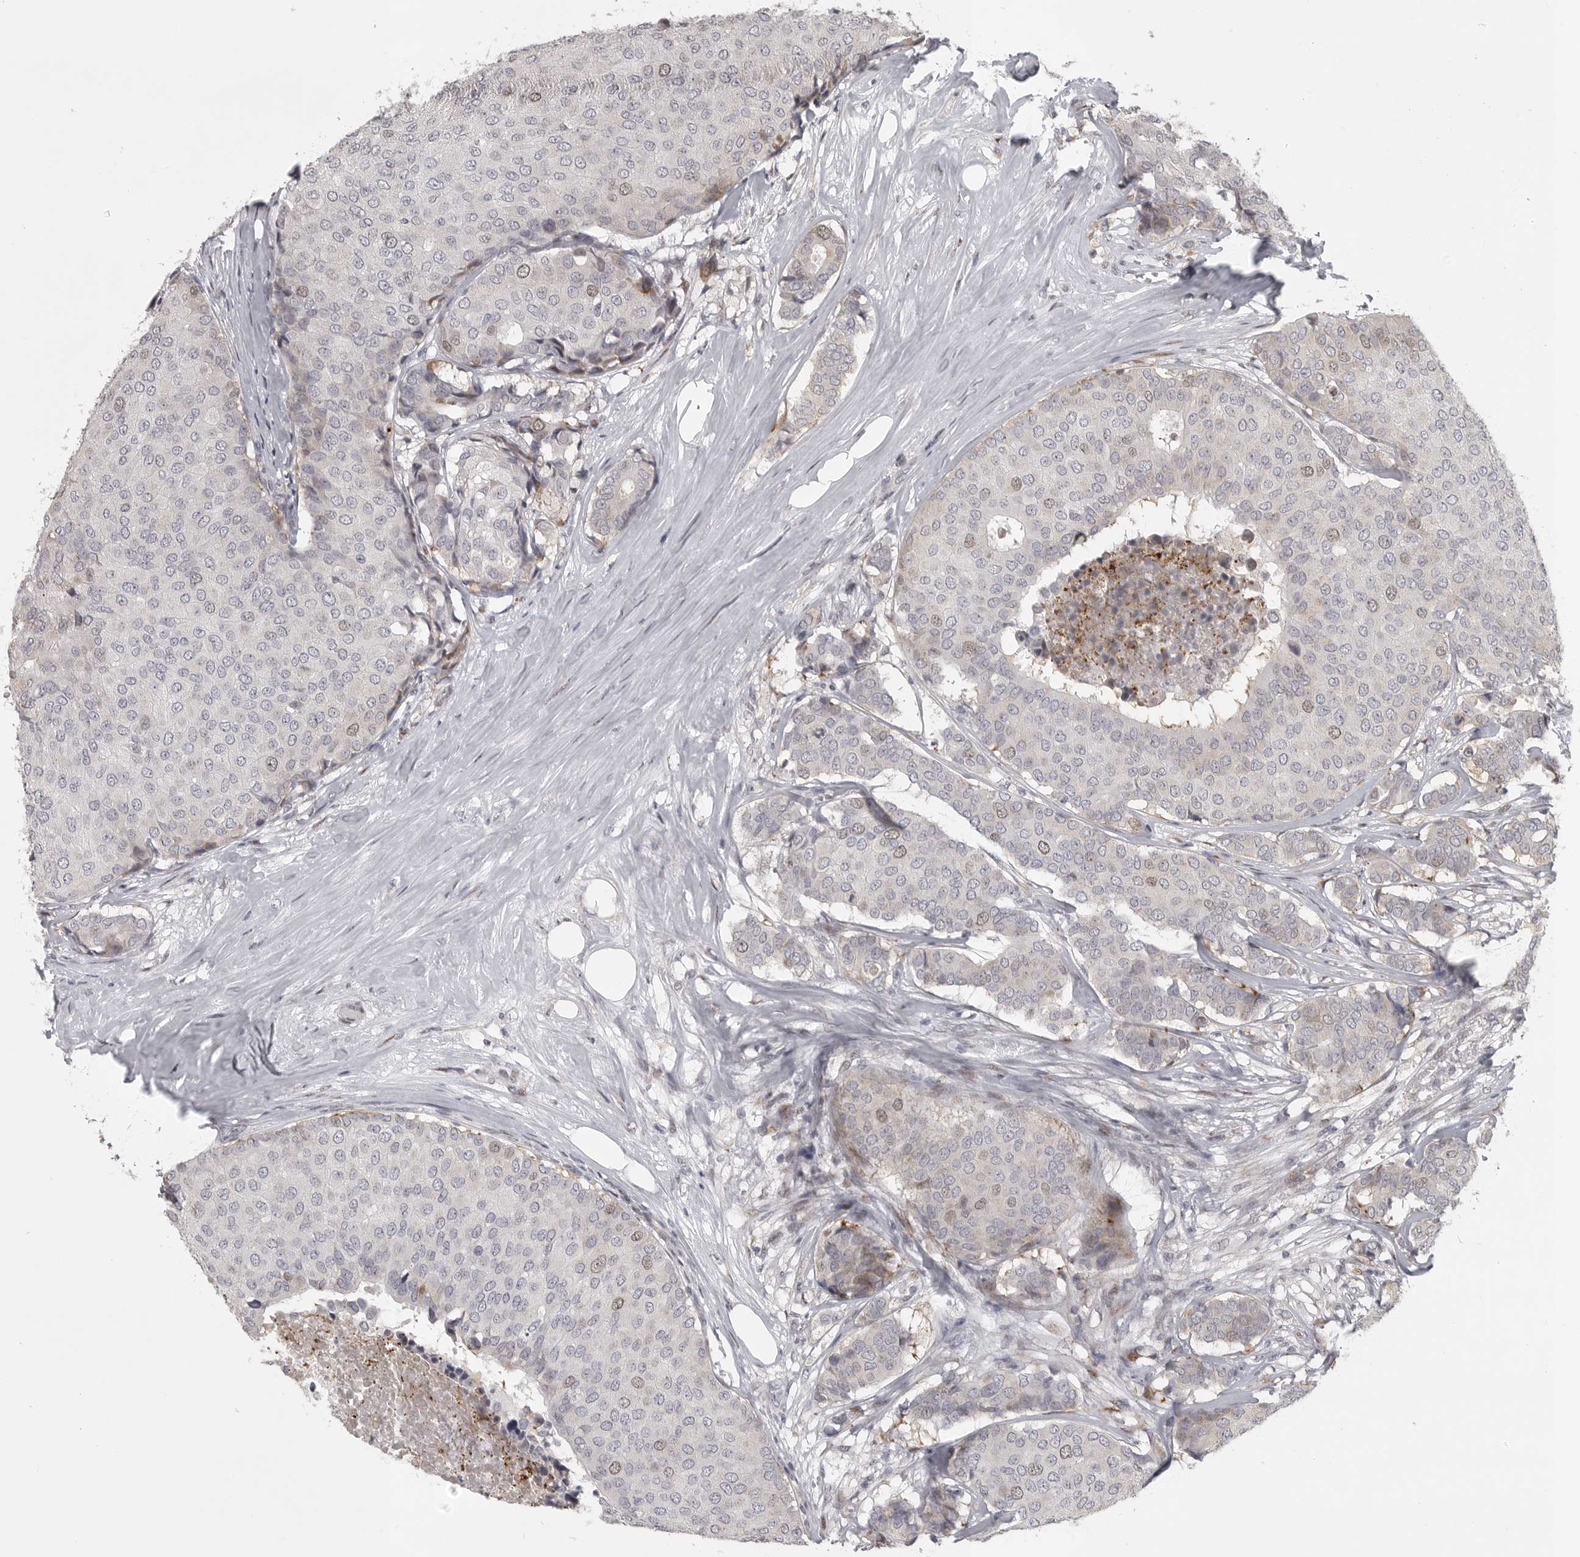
{"staining": {"intensity": "weak", "quantity": "<25%", "location": "nuclear"}, "tissue": "breast cancer", "cell_type": "Tumor cells", "image_type": "cancer", "snomed": [{"axis": "morphology", "description": "Duct carcinoma"}, {"axis": "topography", "description": "Breast"}], "caption": "Tumor cells show no significant protein staining in infiltrating ductal carcinoma (breast). (Brightfield microscopy of DAB immunohistochemistry (IHC) at high magnification).", "gene": "POLE2", "patient": {"sex": "female", "age": 75}}